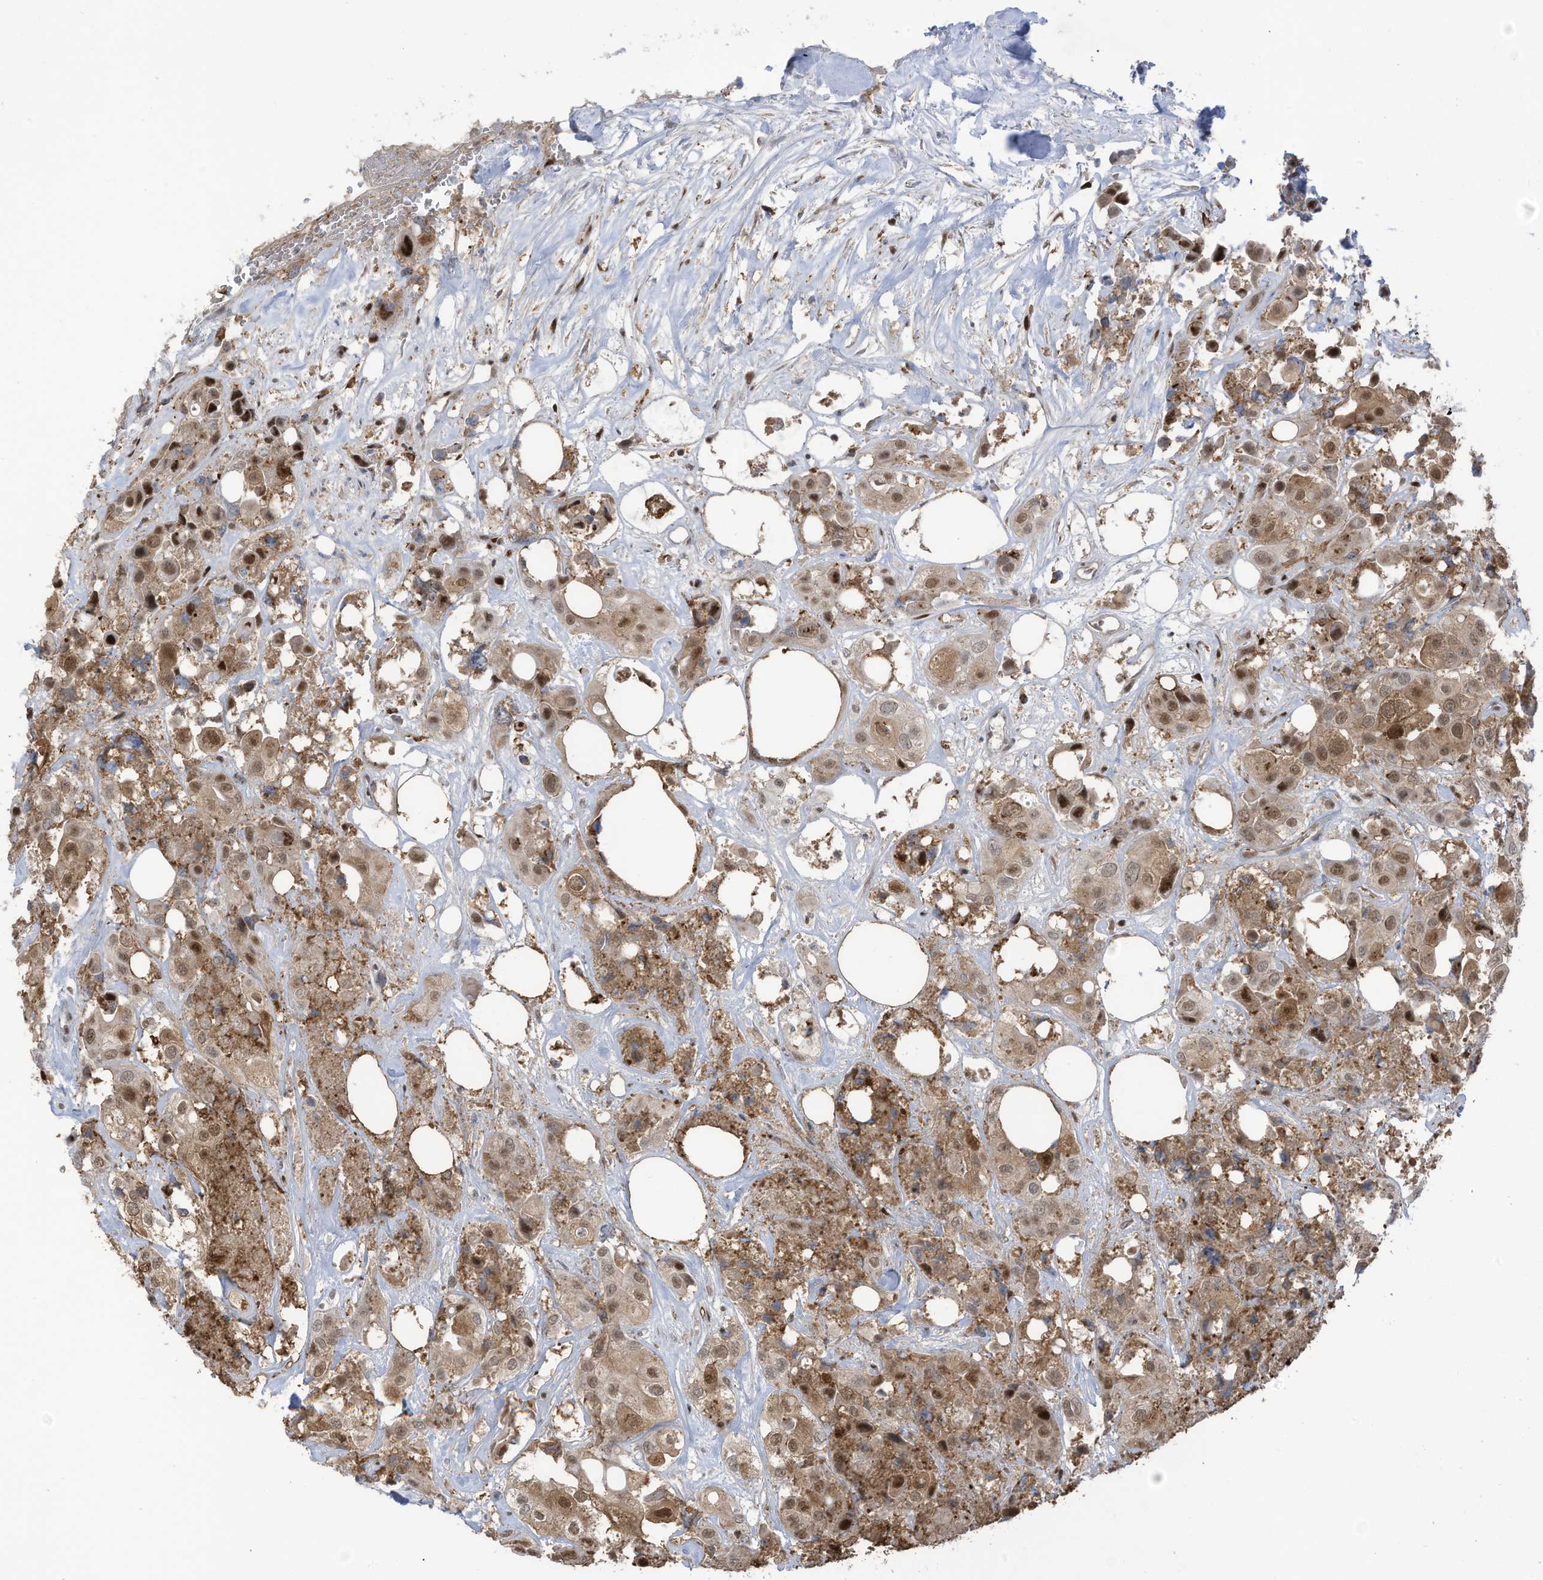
{"staining": {"intensity": "moderate", "quantity": ">75%", "location": "cytoplasmic/membranous,nuclear"}, "tissue": "urothelial cancer", "cell_type": "Tumor cells", "image_type": "cancer", "snomed": [{"axis": "morphology", "description": "Urothelial carcinoma, High grade"}, {"axis": "topography", "description": "Urinary bladder"}], "caption": "Immunohistochemistry of urothelial cancer exhibits medium levels of moderate cytoplasmic/membranous and nuclear expression in approximately >75% of tumor cells.", "gene": "ZCWPW2", "patient": {"sex": "male", "age": 64}}